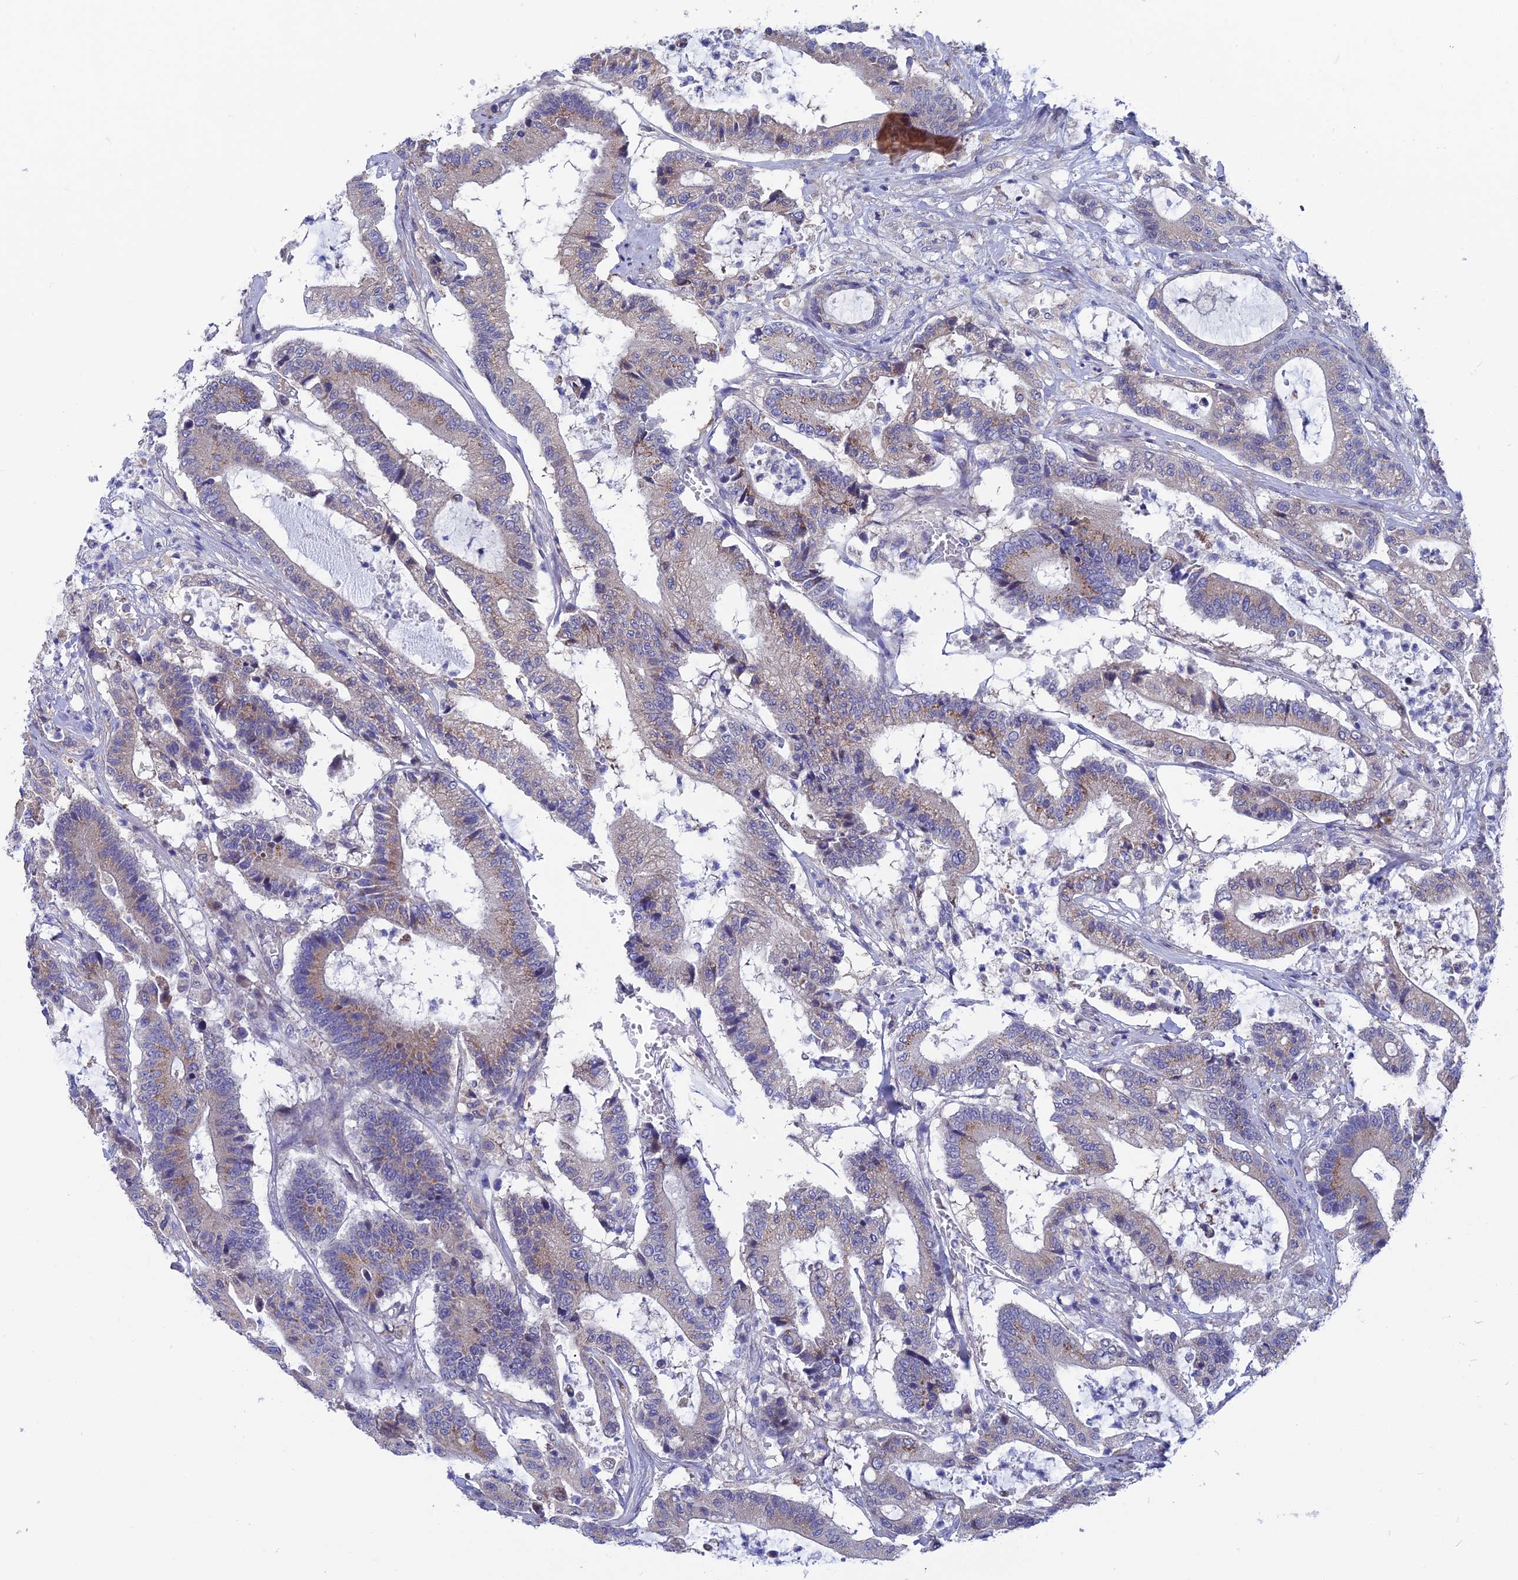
{"staining": {"intensity": "weak", "quantity": "25%-75%", "location": "cytoplasmic/membranous"}, "tissue": "colorectal cancer", "cell_type": "Tumor cells", "image_type": "cancer", "snomed": [{"axis": "morphology", "description": "Adenocarcinoma, NOS"}, {"axis": "topography", "description": "Colon"}], "caption": "About 25%-75% of tumor cells in adenocarcinoma (colorectal) demonstrate weak cytoplasmic/membranous protein staining as visualized by brown immunohistochemical staining.", "gene": "AK4", "patient": {"sex": "female", "age": 84}}